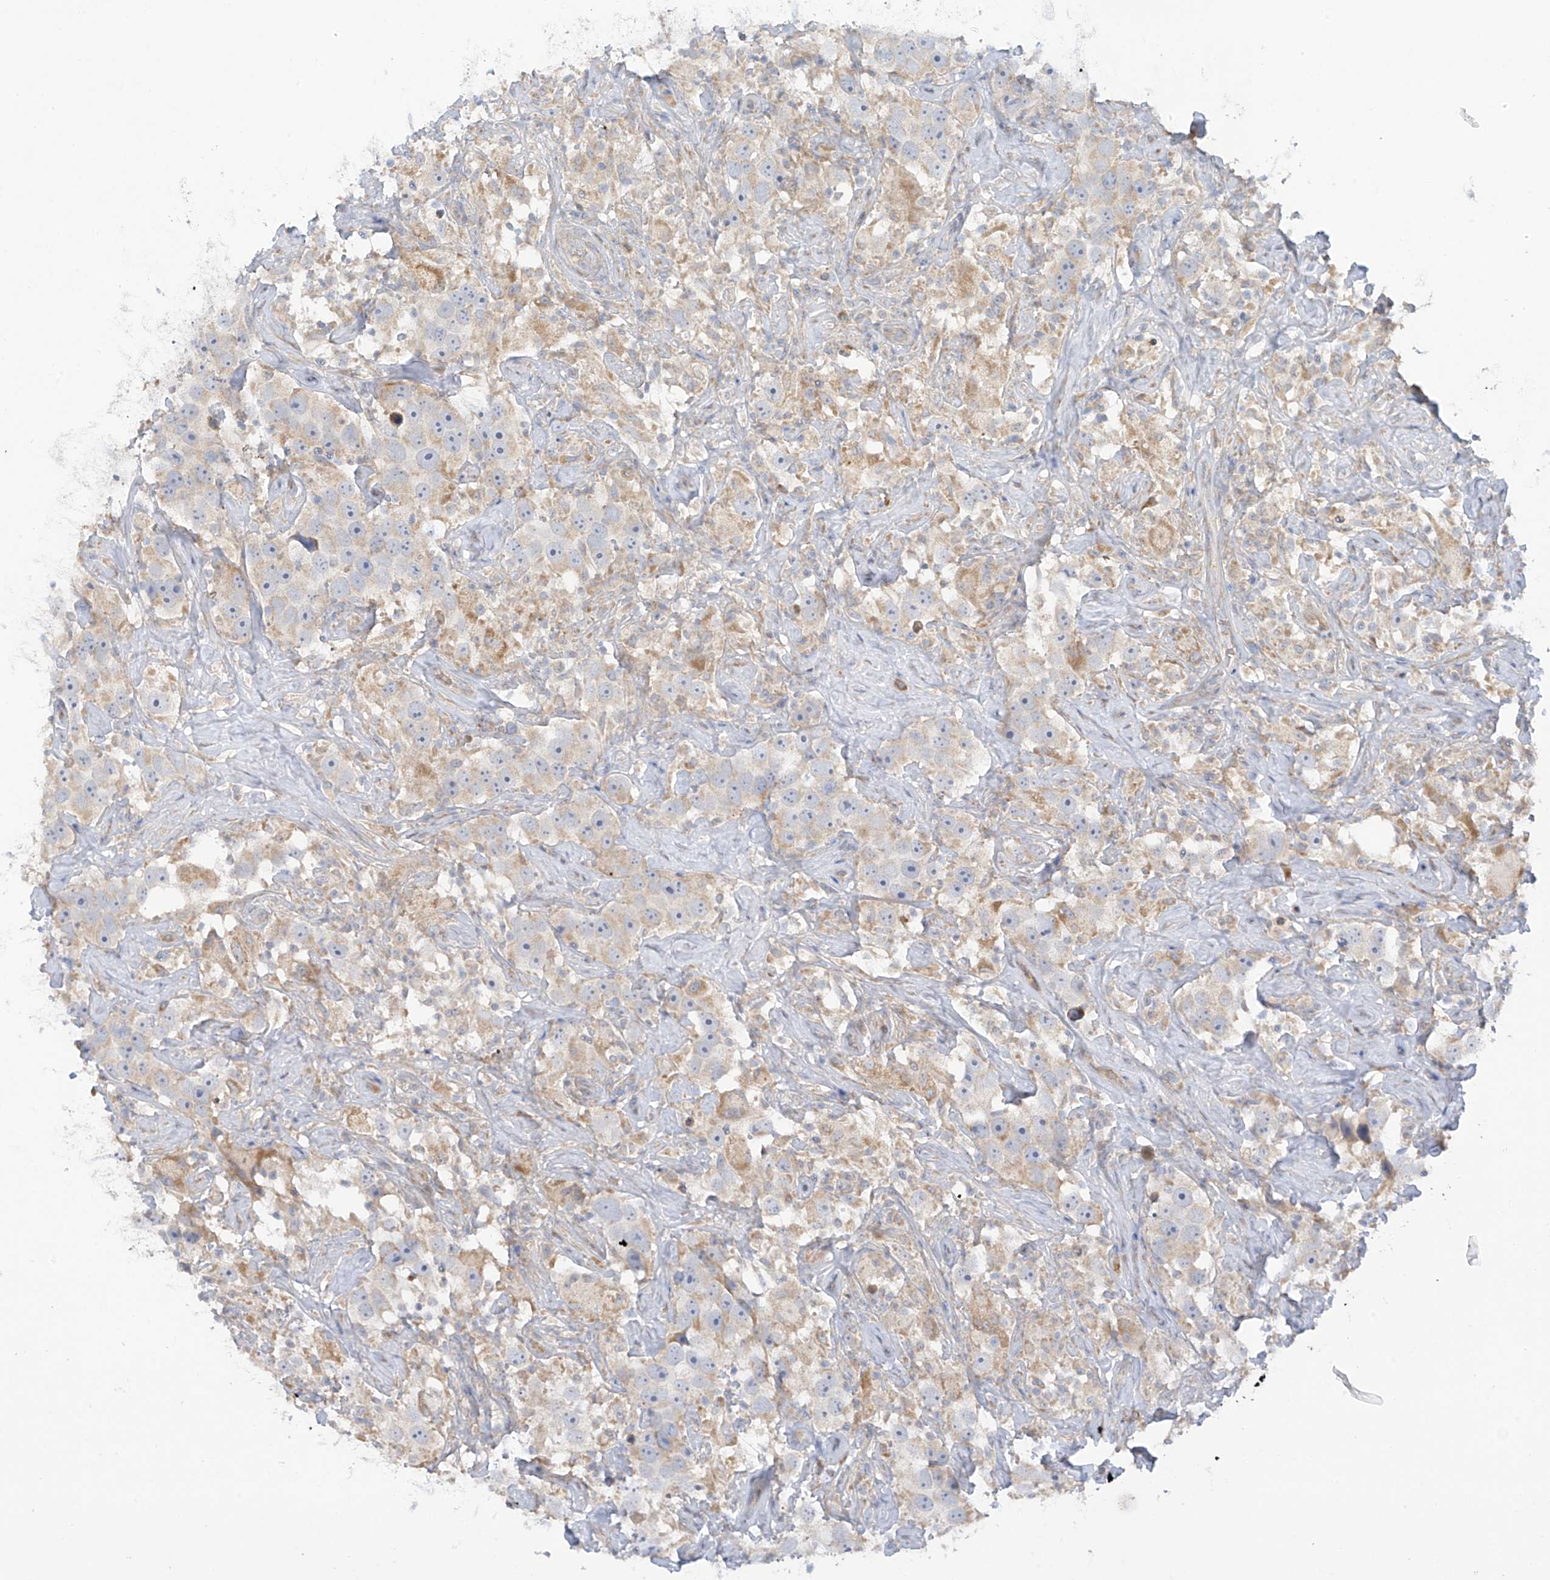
{"staining": {"intensity": "weak", "quantity": "25%-75%", "location": "cytoplasmic/membranous"}, "tissue": "testis cancer", "cell_type": "Tumor cells", "image_type": "cancer", "snomed": [{"axis": "morphology", "description": "Seminoma, NOS"}, {"axis": "topography", "description": "Testis"}], "caption": "There is low levels of weak cytoplasmic/membranous expression in tumor cells of seminoma (testis), as demonstrated by immunohistochemical staining (brown color).", "gene": "METTL18", "patient": {"sex": "male", "age": 49}}